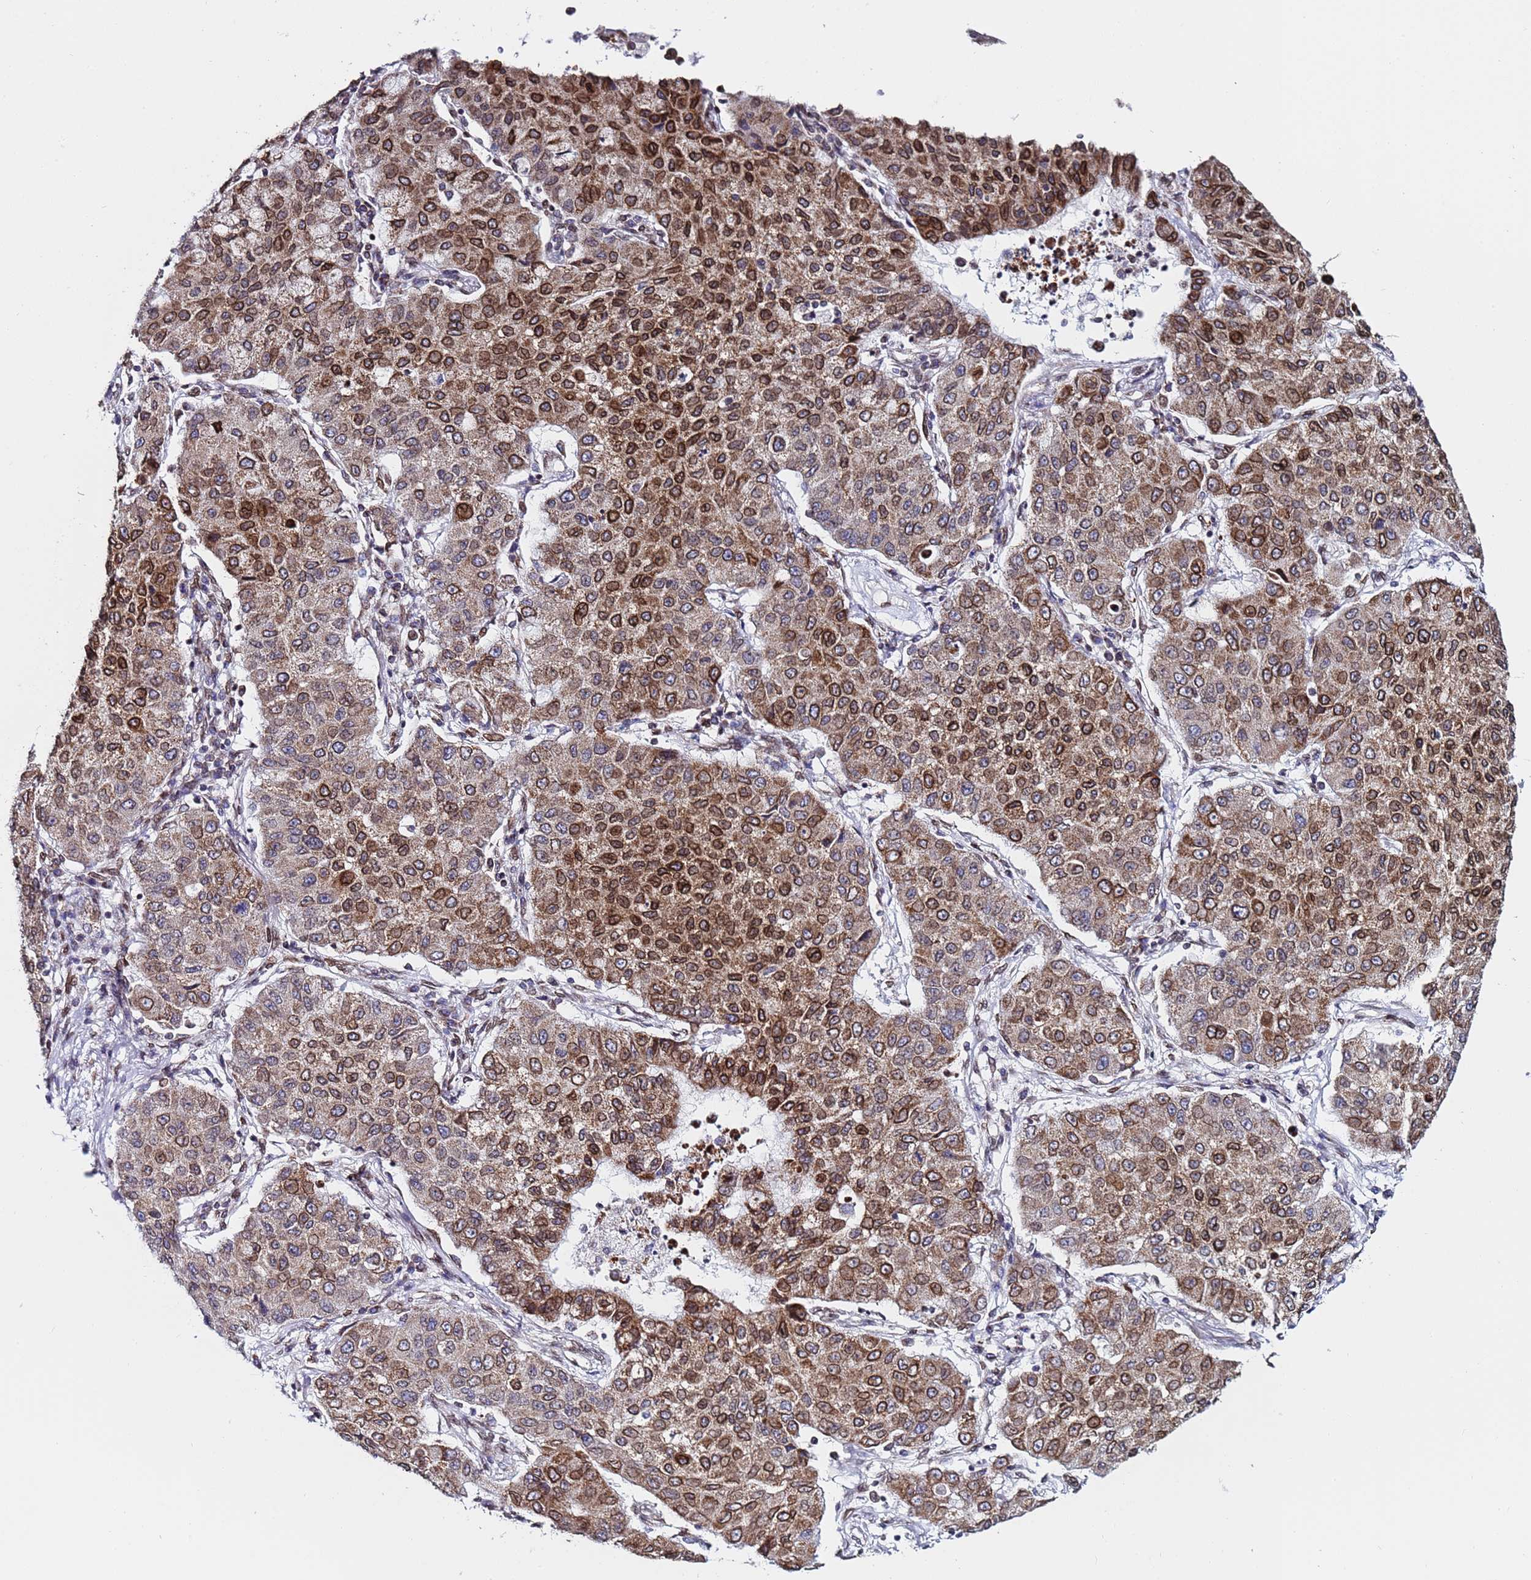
{"staining": {"intensity": "moderate", "quantity": "25%-75%", "location": "cytoplasmic/membranous,nuclear"}, "tissue": "lung cancer", "cell_type": "Tumor cells", "image_type": "cancer", "snomed": [{"axis": "morphology", "description": "Squamous cell carcinoma, NOS"}, {"axis": "topography", "description": "Lung"}], "caption": "Moderate cytoplasmic/membranous and nuclear protein expression is seen in approximately 25%-75% of tumor cells in squamous cell carcinoma (lung).", "gene": "TOR1AIP1", "patient": {"sex": "male", "age": 74}}